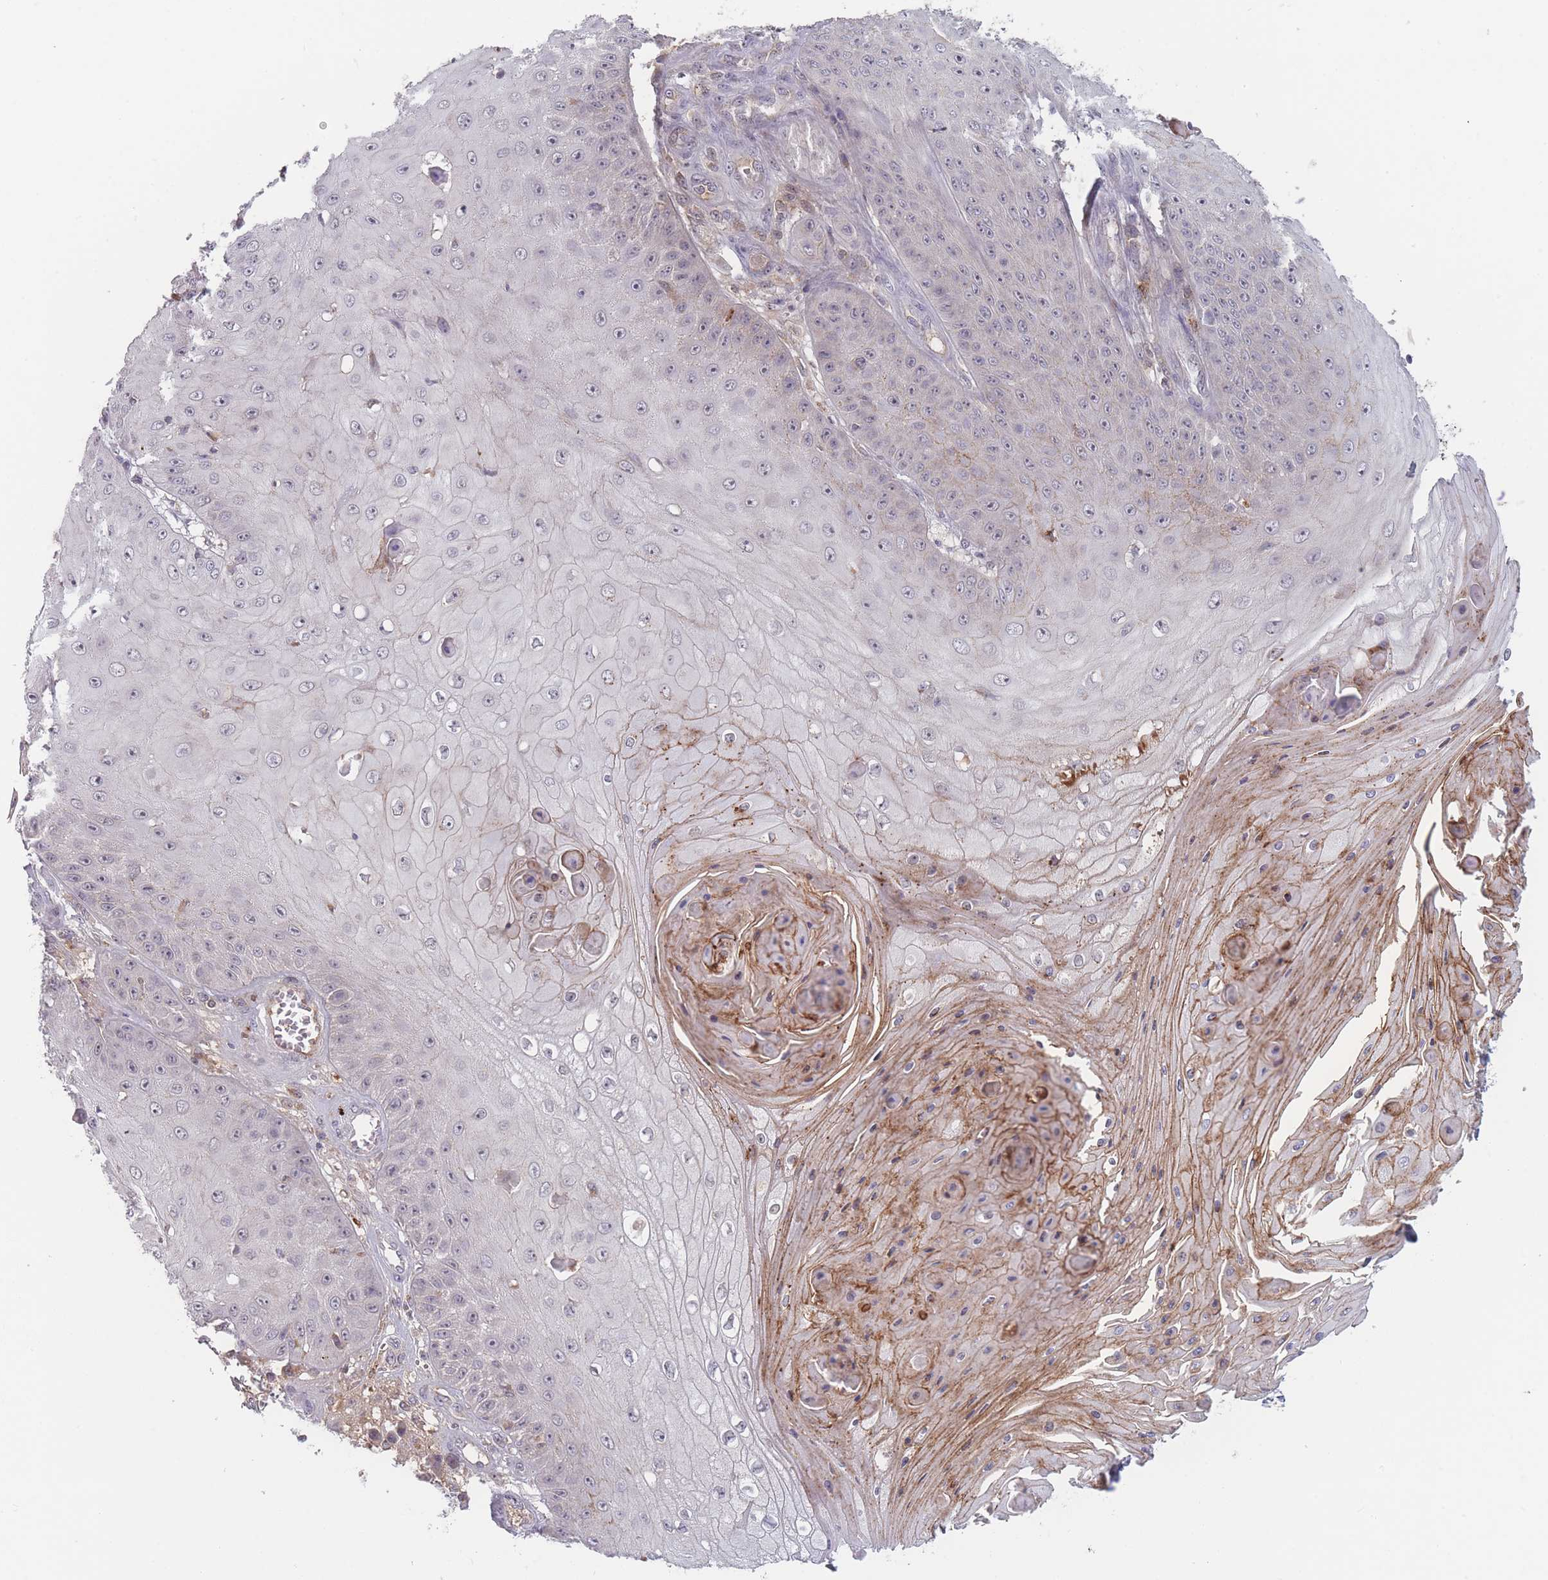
{"staining": {"intensity": "moderate", "quantity": "<25%", "location": "cytoplasmic/membranous"}, "tissue": "skin cancer", "cell_type": "Tumor cells", "image_type": "cancer", "snomed": [{"axis": "morphology", "description": "Squamous cell carcinoma, NOS"}, {"axis": "topography", "description": "Skin"}], "caption": "Immunohistochemical staining of human skin cancer demonstrates low levels of moderate cytoplasmic/membranous protein staining in approximately <25% of tumor cells.", "gene": "TMEM232", "patient": {"sex": "male", "age": 70}}